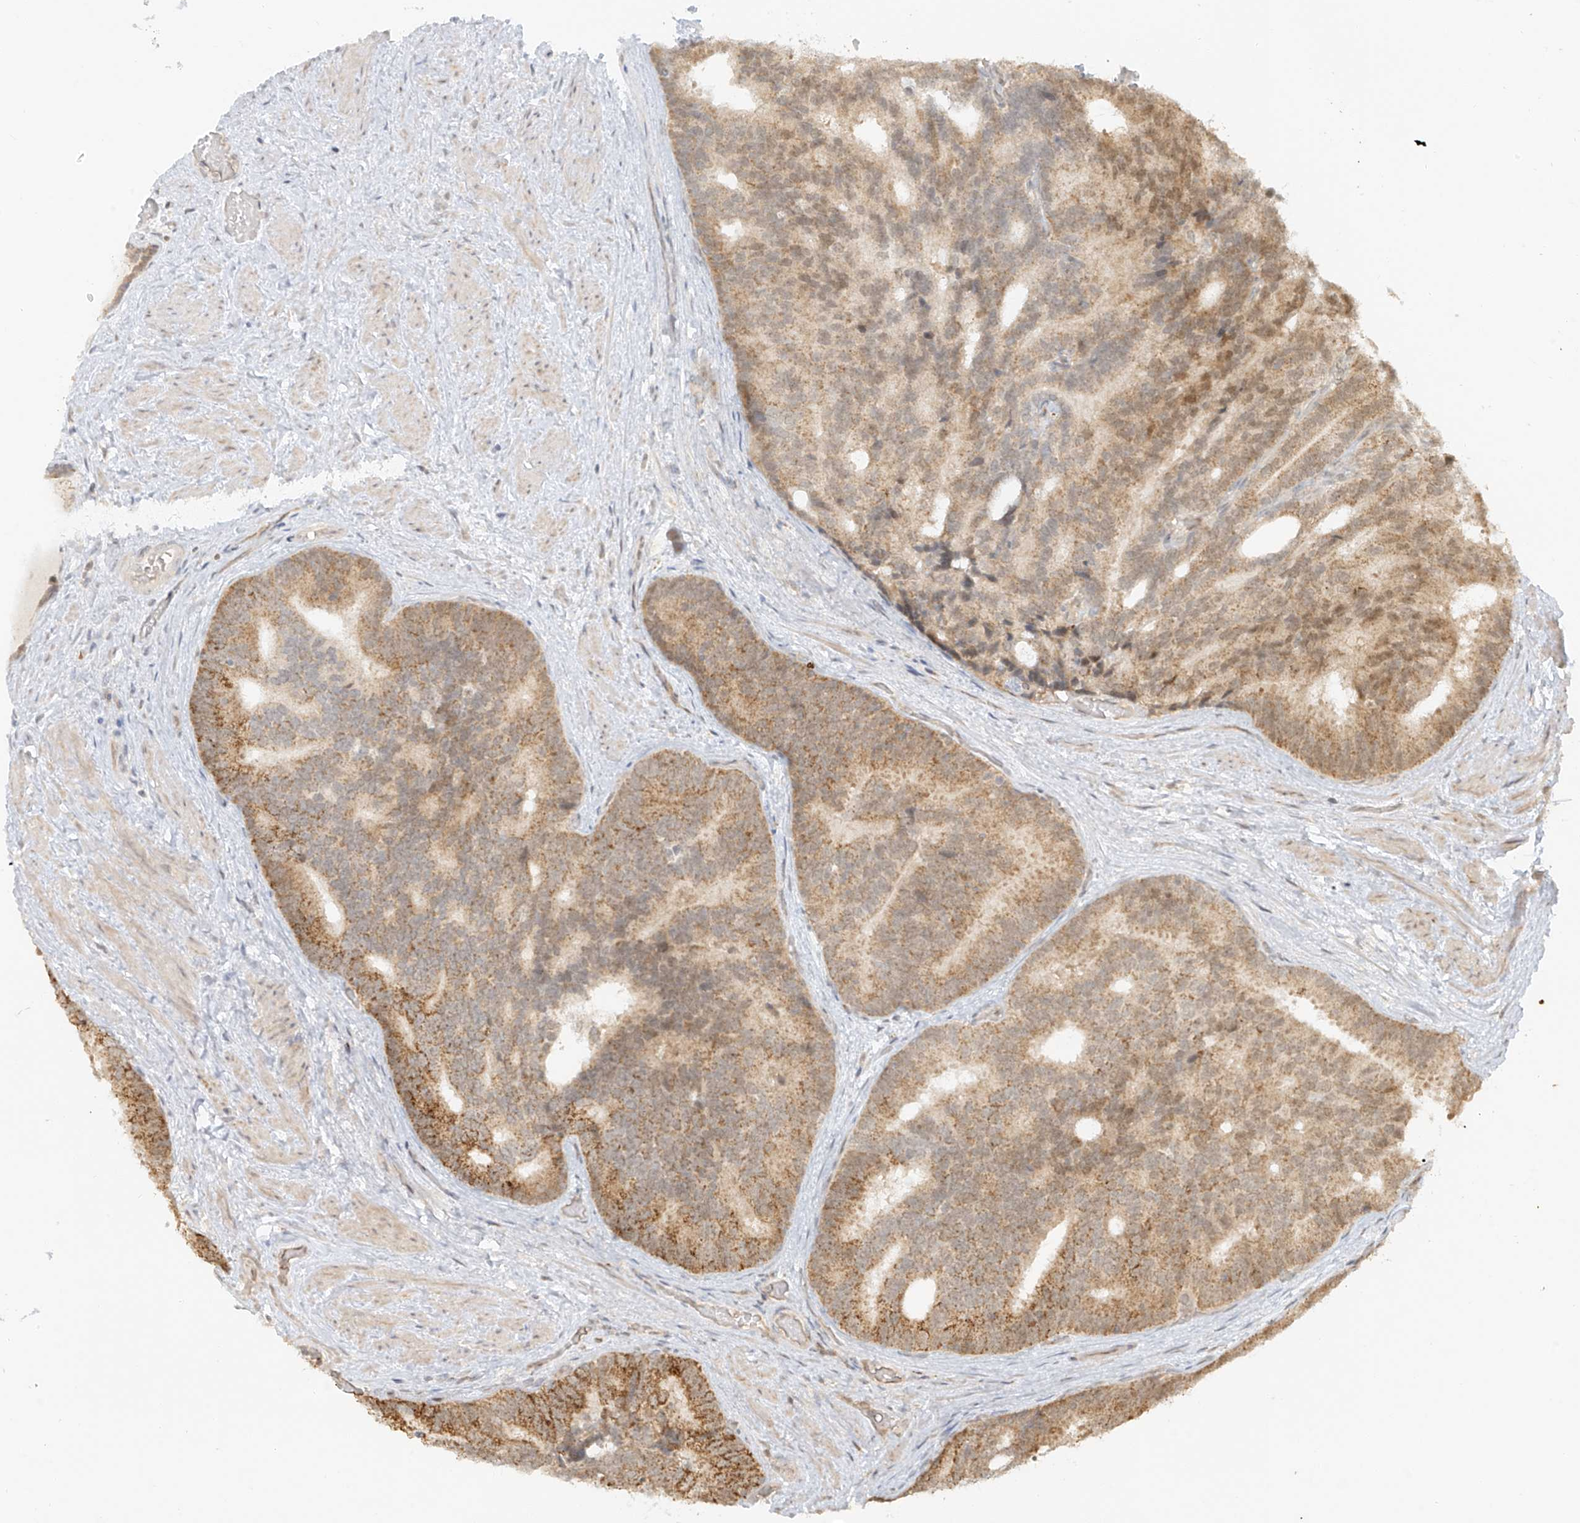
{"staining": {"intensity": "moderate", "quantity": ">75%", "location": "cytoplasmic/membranous"}, "tissue": "prostate cancer", "cell_type": "Tumor cells", "image_type": "cancer", "snomed": [{"axis": "morphology", "description": "Adenocarcinoma, Low grade"}, {"axis": "topography", "description": "Prostate"}], "caption": "Immunohistochemical staining of human prostate low-grade adenocarcinoma displays medium levels of moderate cytoplasmic/membranous protein positivity in approximately >75% of tumor cells.", "gene": "MIPEP", "patient": {"sex": "male", "age": 71}}